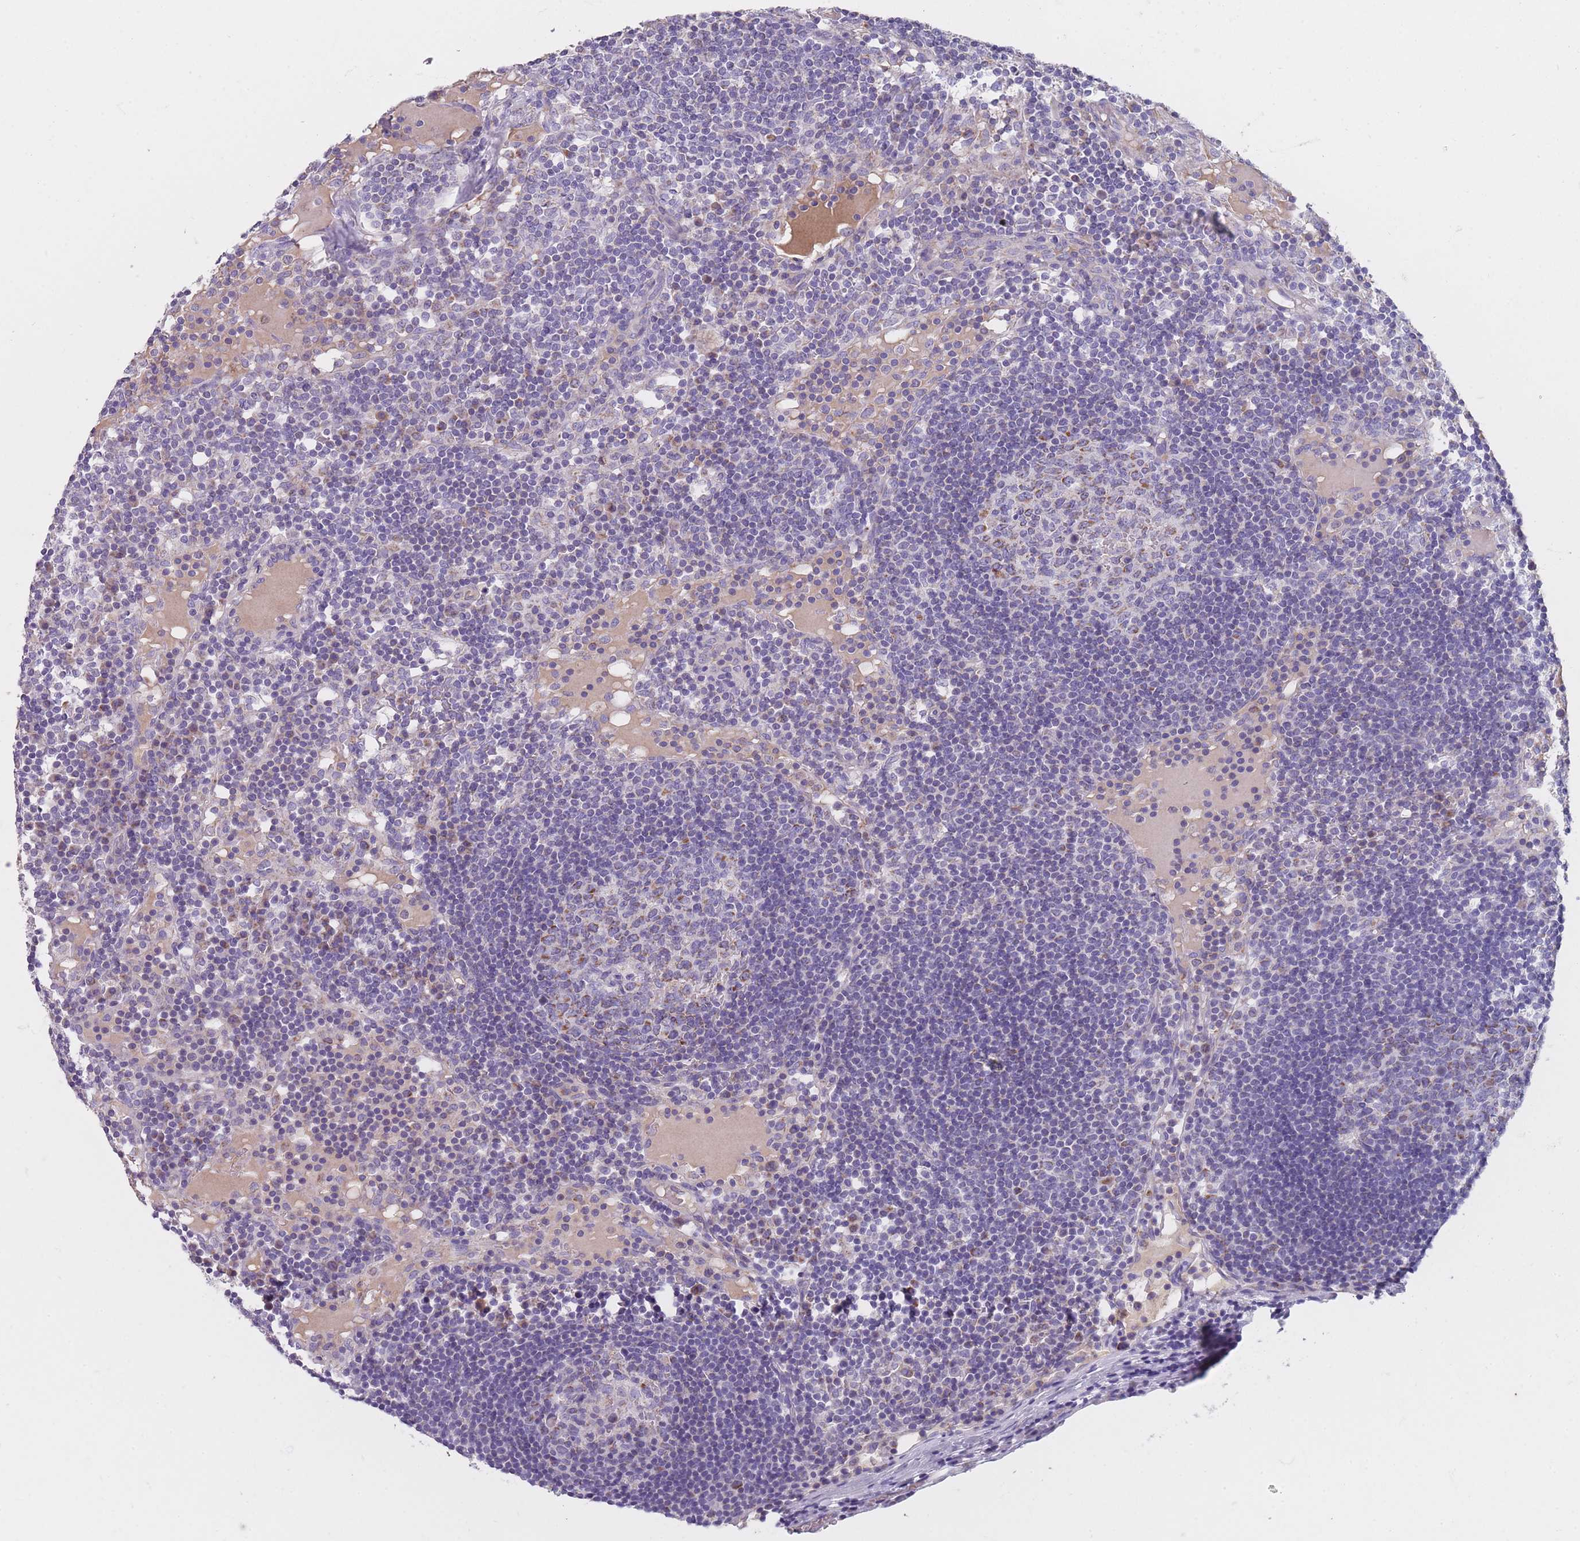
{"staining": {"intensity": "moderate", "quantity": "25%-75%", "location": "cytoplasmic/membranous"}, "tissue": "lymph node", "cell_type": "Germinal center cells", "image_type": "normal", "snomed": [{"axis": "morphology", "description": "Normal tissue, NOS"}, {"axis": "topography", "description": "Lymph node"}], "caption": "DAB immunohistochemical staining of normal human lymph node exhibits moderate cytoplasmic/membranous protein staining in approximately 25%-75% of germinal center cells. Nuclei are stained in blue.", "gene": "MRPS14", "patient": {"sex": "male", "age": 53}}